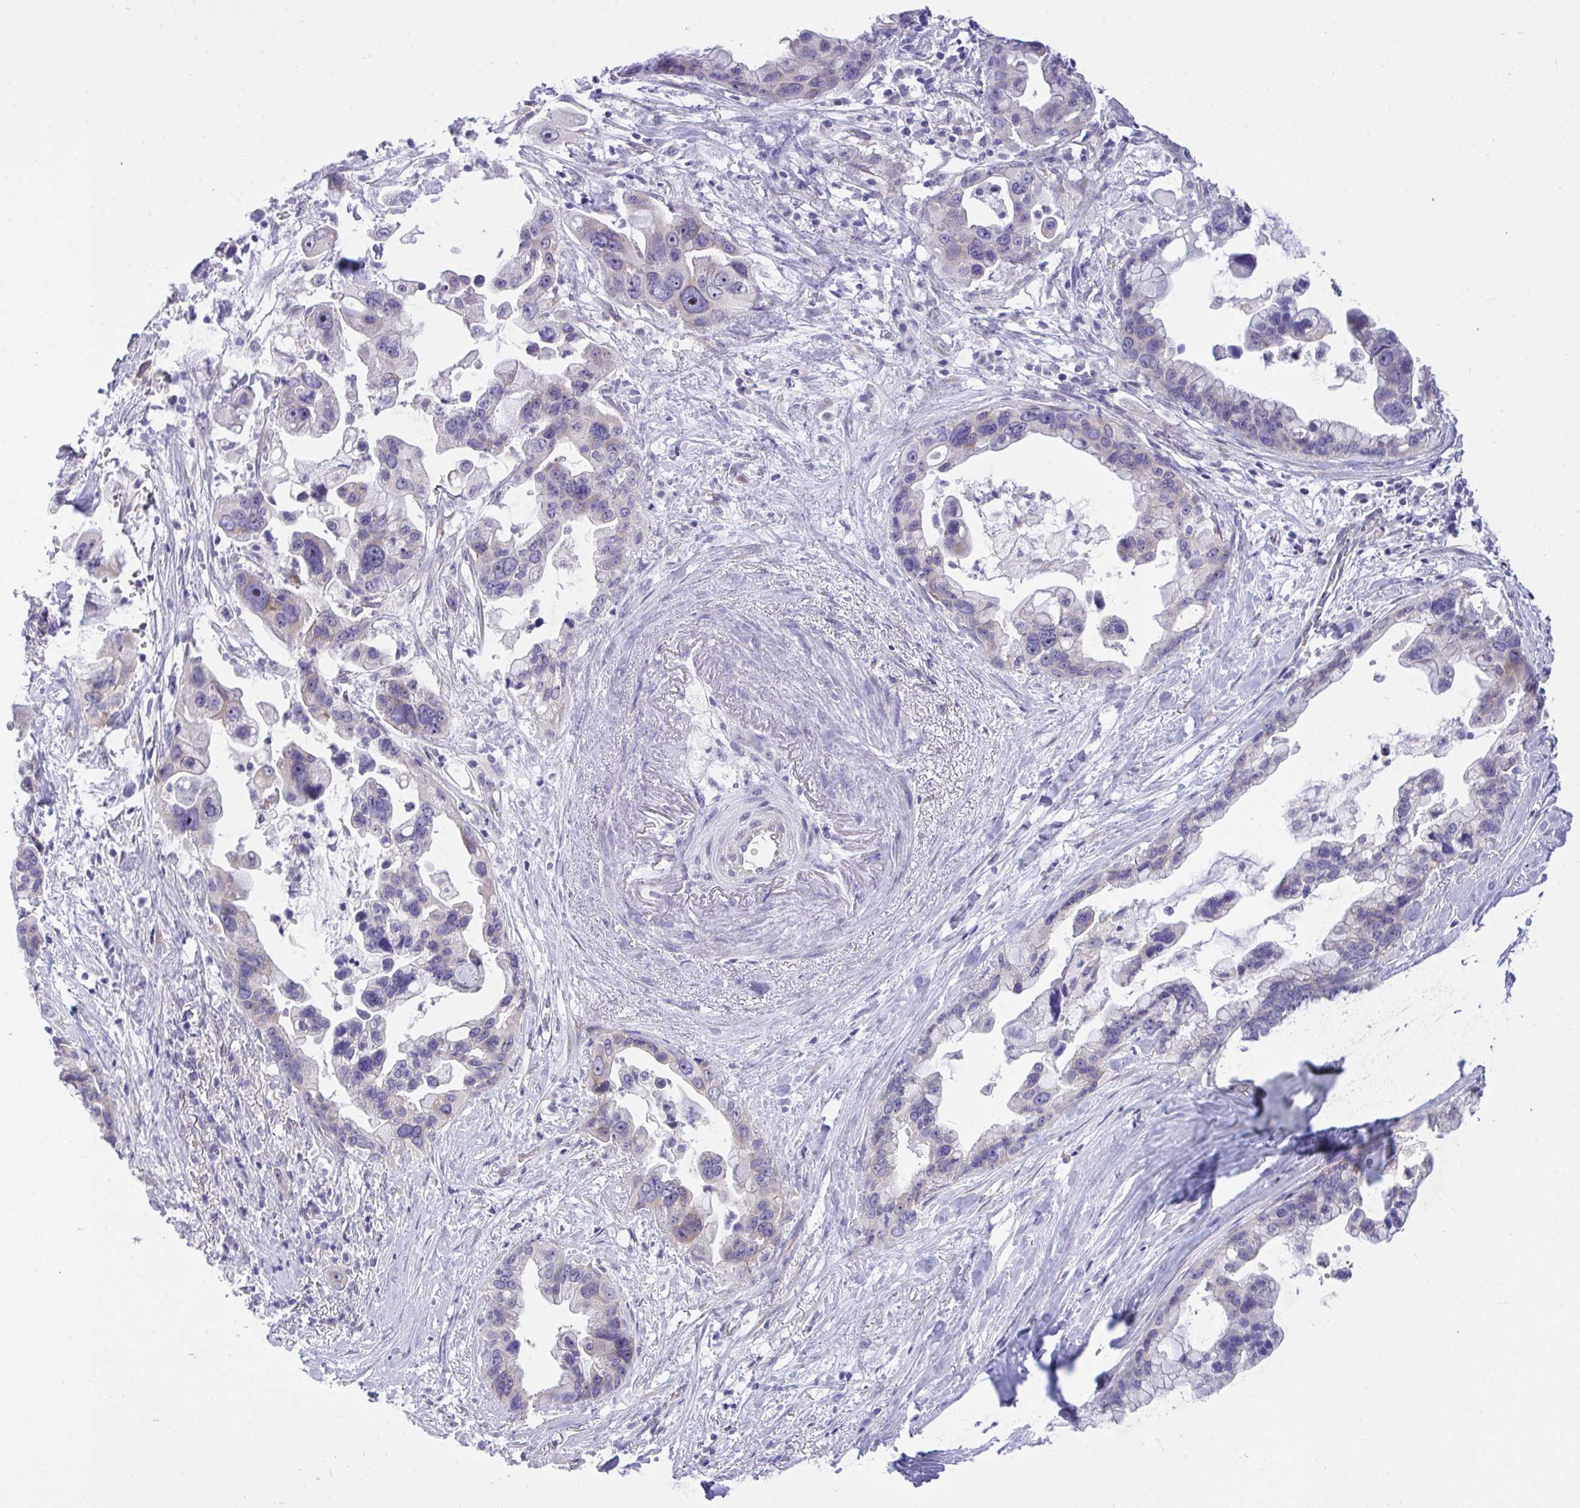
{"staining": {"intensity": "negative", "quantity": "none", "location": "none"}, "tissue": "pancreatic cancer", "cell_type": "Tumor cells", "image_type": "cancer", "snomed": [{"axis": "morphology", "description": "Adenocarcinoma, NOS"}, {"axis": "topography", "description": "Pancreas"}], "caption": "IHC of adenocarcinoma (pancreatic) reveals no positivity in tumor cells.", "gene": "VGLL3", "patient": {"sex": "female", "age": 83}}